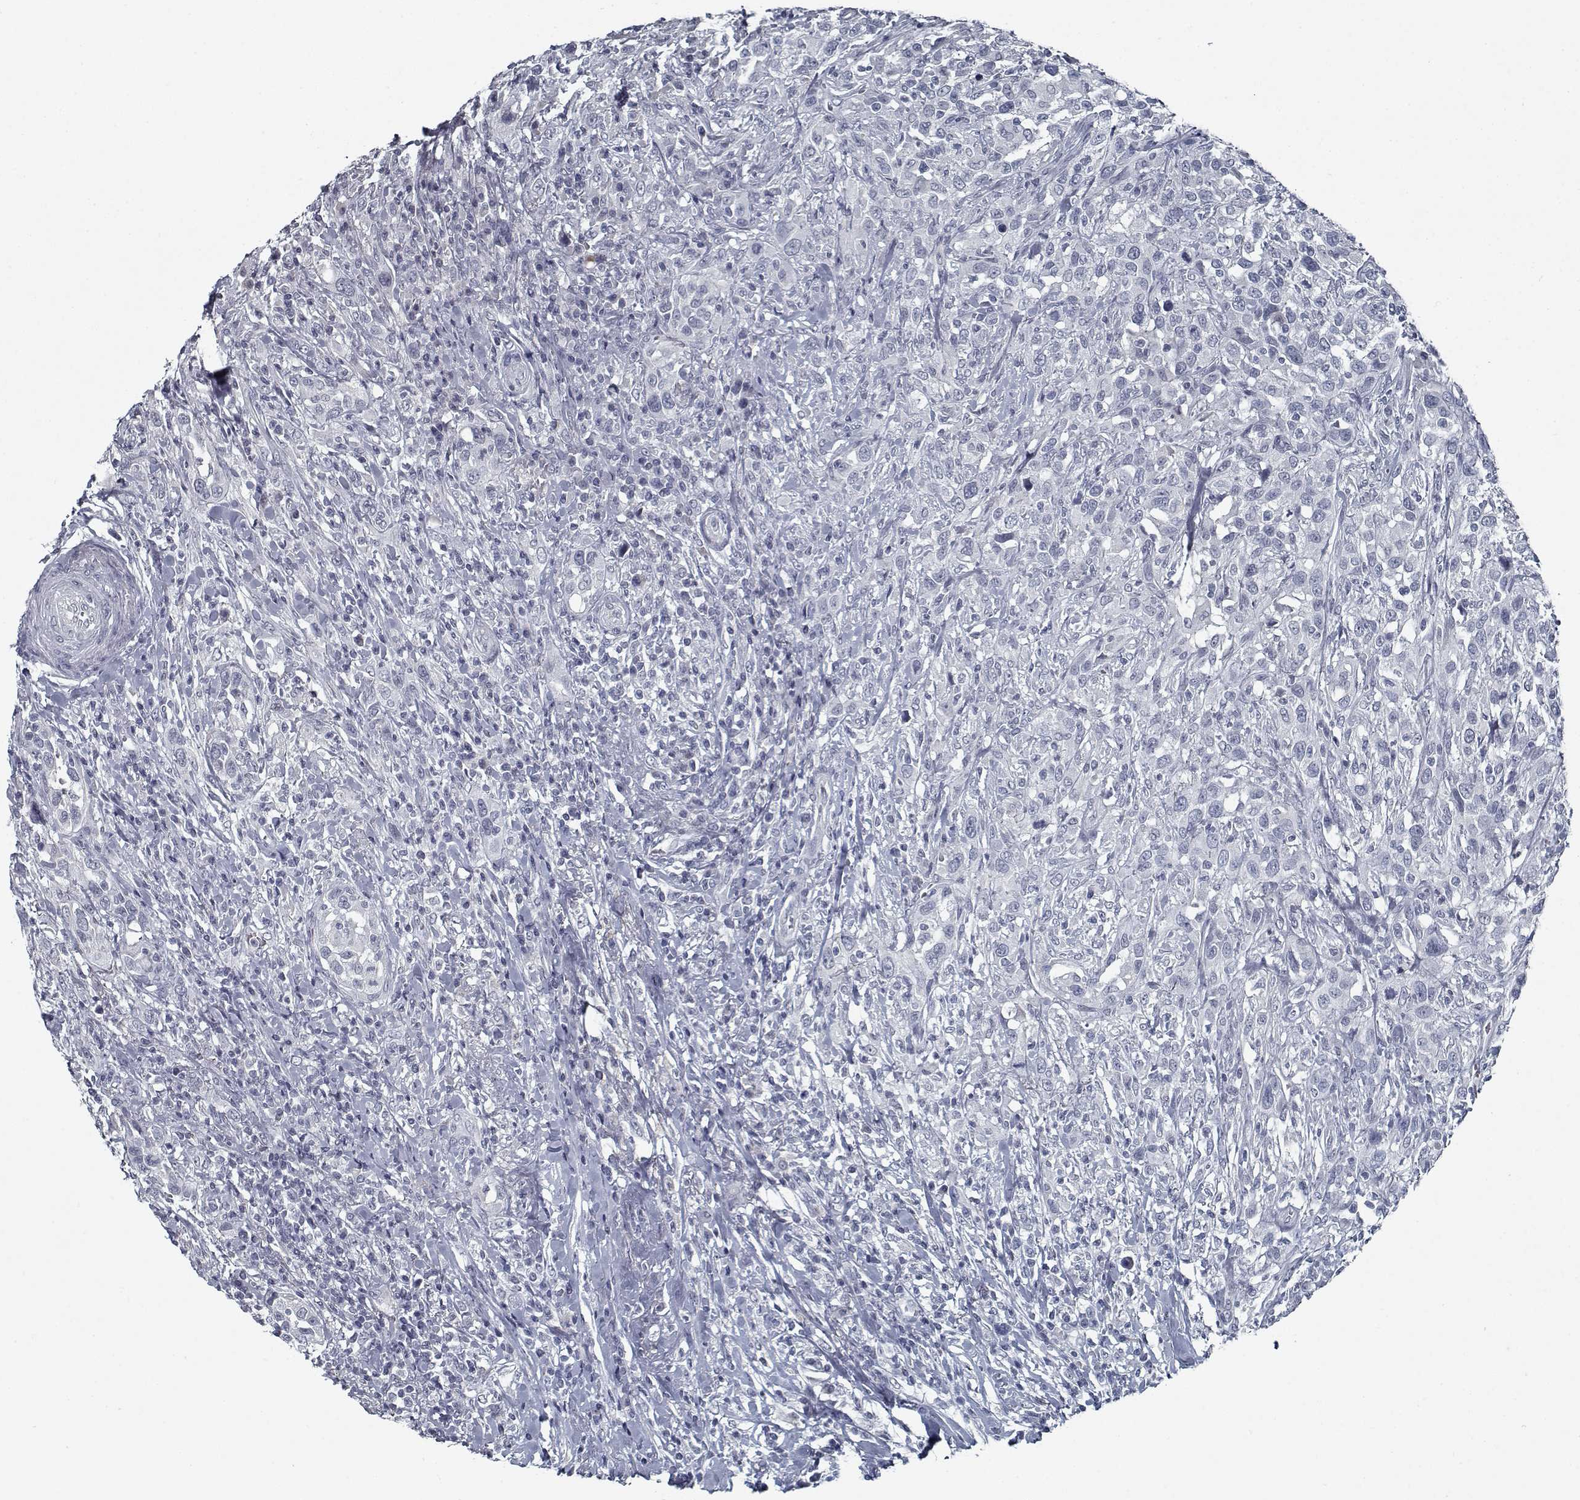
{"staining": {"intensity": "negative", "quantity": "none", "location": "none"}, "tissue": "urothelial cancer", "cell_type": "Tumor cells", "image_type": "cancer", "snomed": [{"axis": "morphology", "description": "Urothelial carcinoma, NOS"}, {"axis": "morphology", "description": "Urothelial carcinoma, High grade"}, {"axis": "topography", "description": "Urinary bladder"}], "caption": "Human high-grade urothelial carcinoma stained for a protein using immunohistochemistry exhibits no expression in tumor cells.", "gene": "GAD2", "patient": {"sex": "female", "age": 64}}